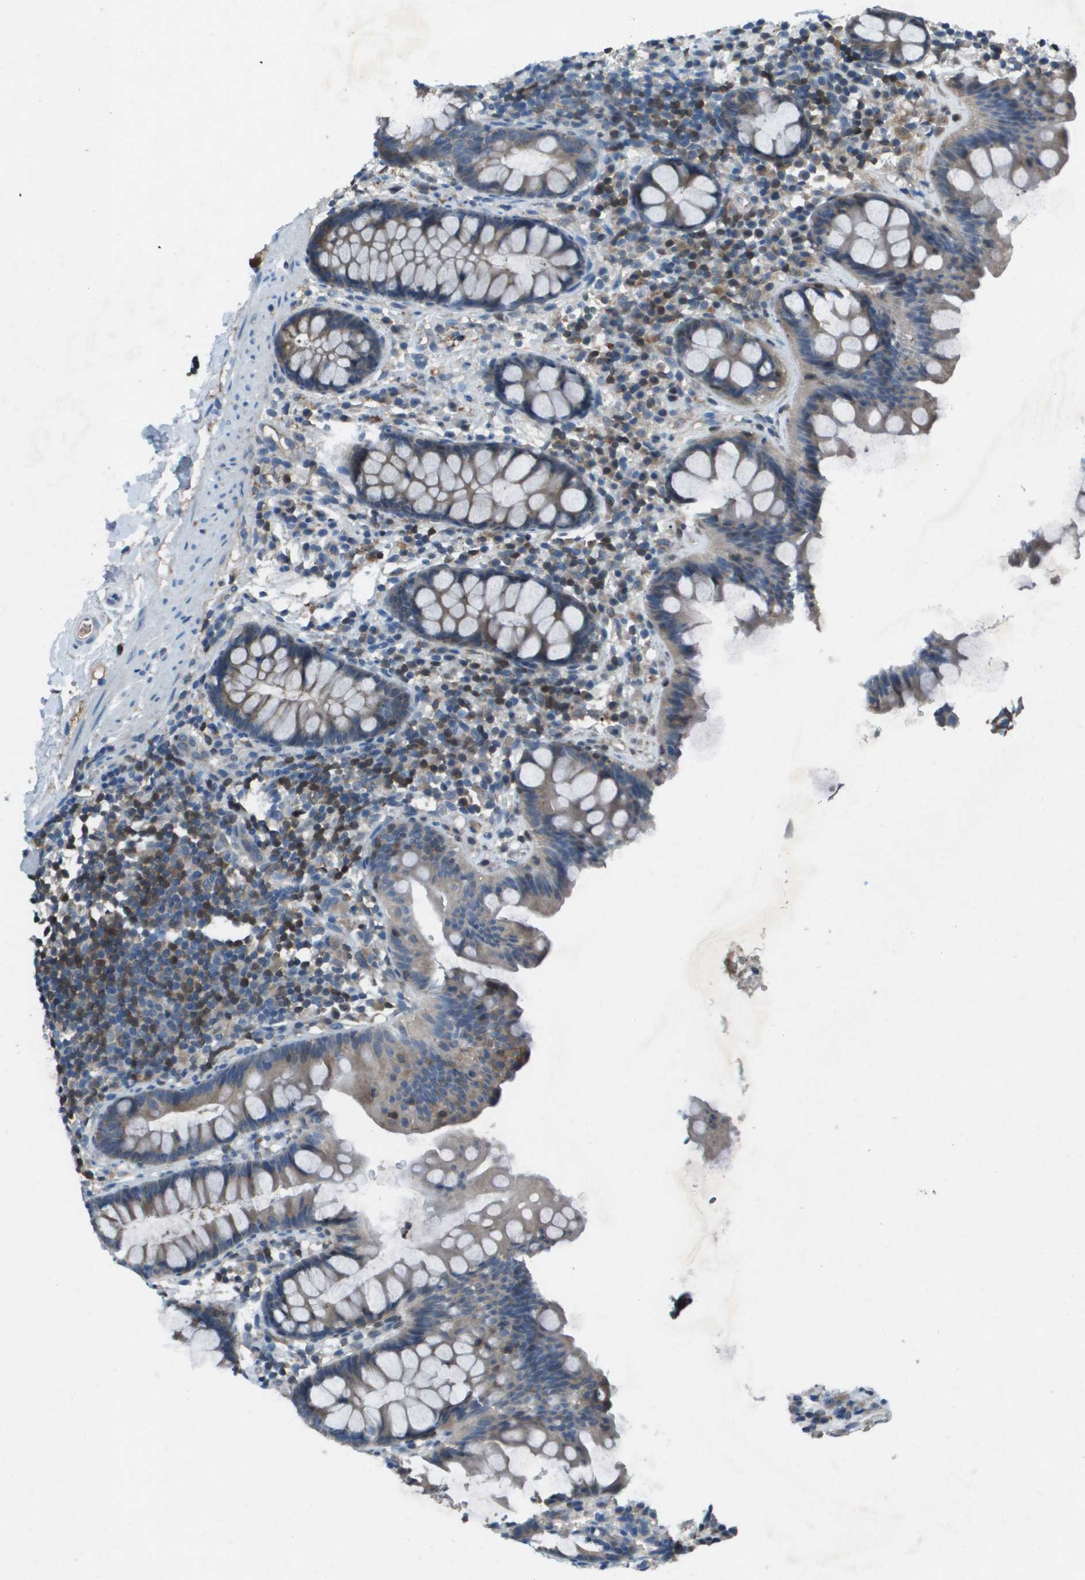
{"staining": {"intensity": "negative", "quantity": "none", "location": "none"}, "tissue": "colon", "cell_type": "Endothelial cells", "image_type": "normal", "snomed": [{"axis": "morphology", "description": "Normal tissue, NOS"}, {"axis": "topography", "description": "Colon"}], "caption": "Immunohistochemistry (IHC) micrograph of normal human colon stained for a protein (brown), which displays no positivity in endothelial cells. Brightfield microscopy of immunohistochemistry (IHC) stained with DAB (brown) and hematoxylin (blue), captured at high magnification.", "gene": "CAMK4", "patient": {"sex": "female", "age": 80}}